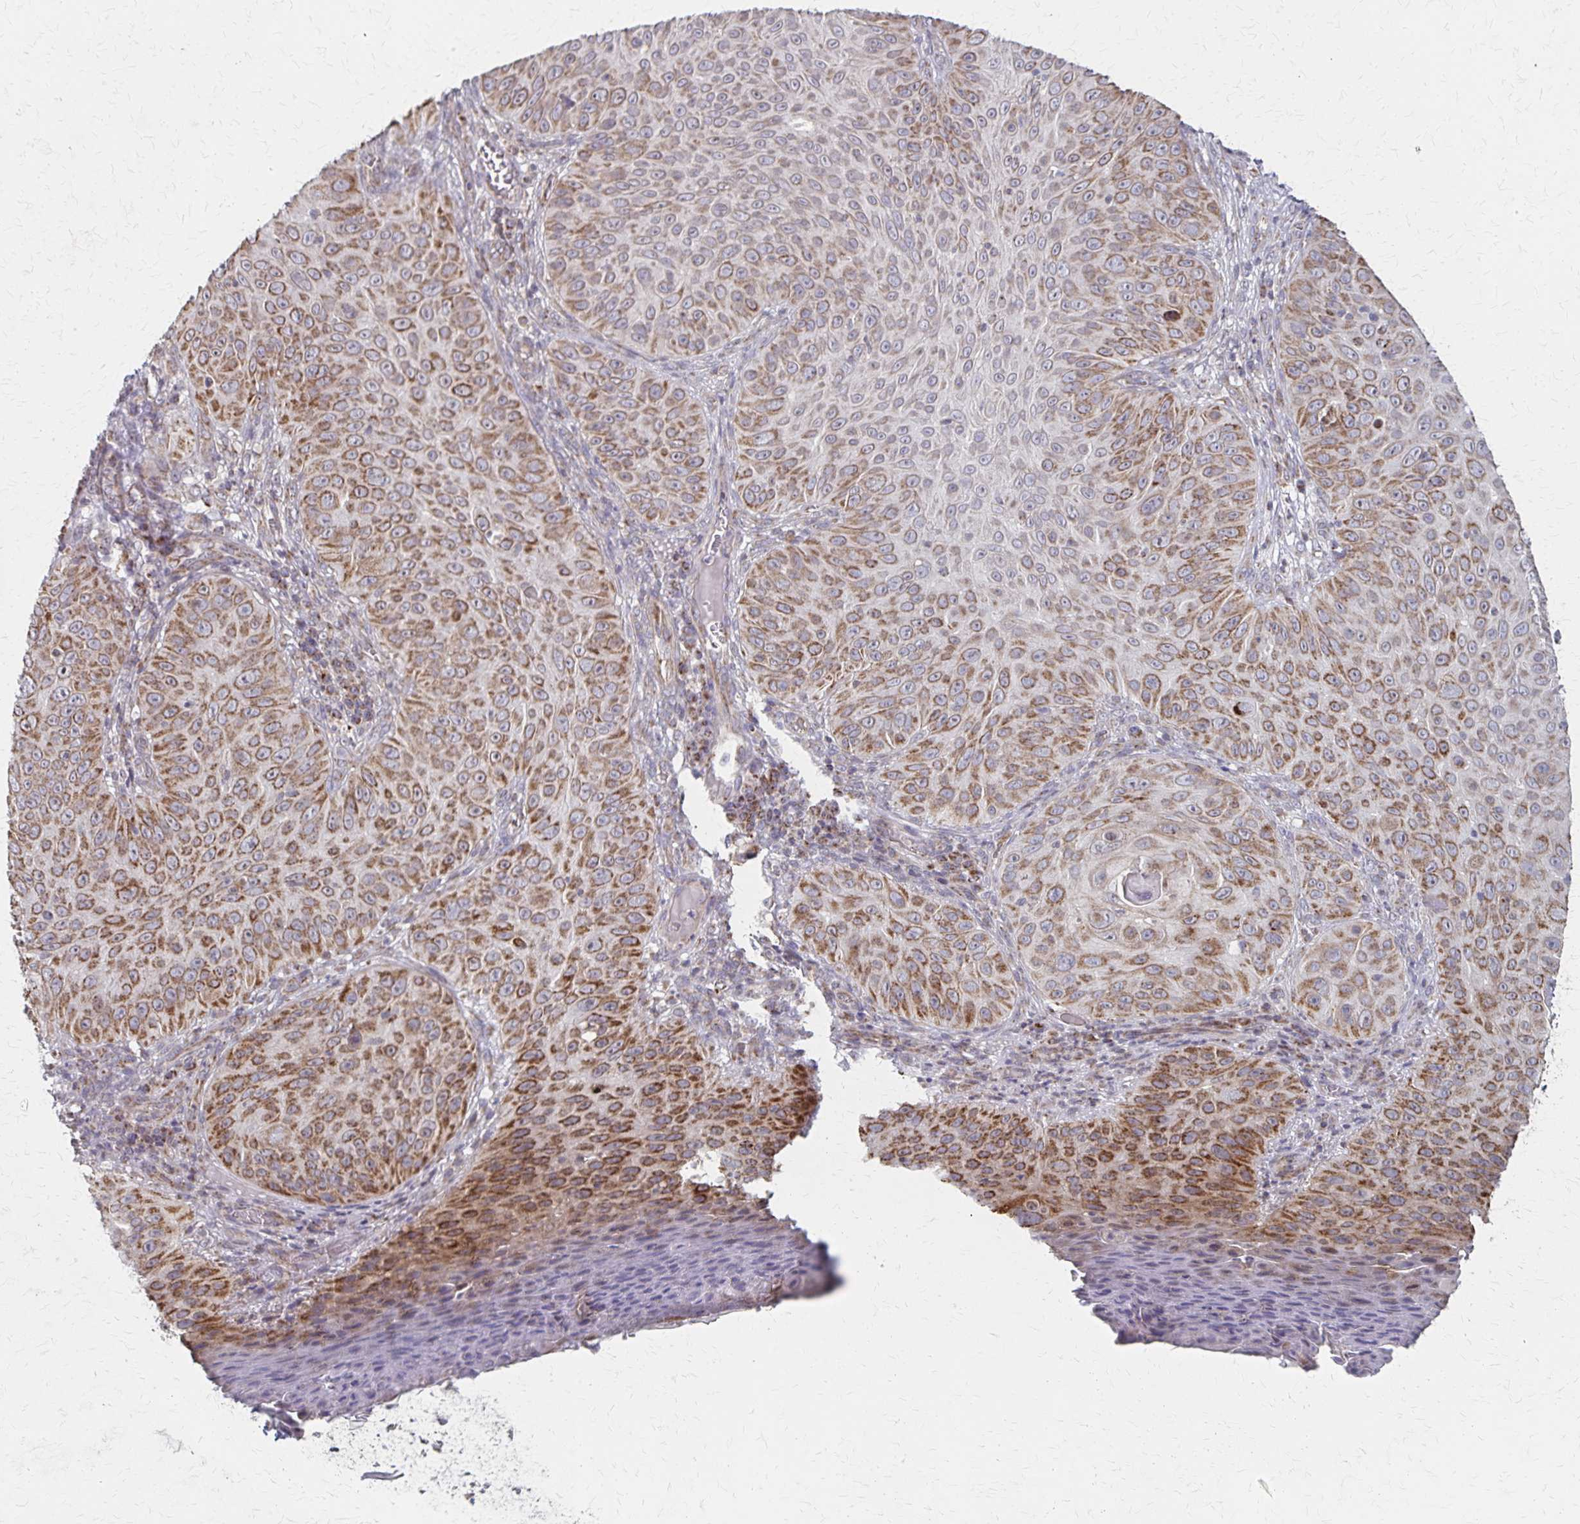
{"staining": {"intensity": "strong", "quantity": ">75%", "location": "cytoplasmic/membranous"}, "tissue": "skin cancer", "cell_type": "Tumor cells", "image_type": "cancer", "snomed": [{"axis": "morphology", "description": "Squamous cell carcinoma, NOS"}, {"axis": "topography", "description": "Skin"}], "caption": "Immunohistochemistry (IHC) staining of skin squamous cell carcinoma, which shows high levels of strong cytoplasmic/membranous staining in about >75% of tumor cells indicating strong cytoplasmic/membranous protein expression. The staining was performed using DAB (3,3'-diaminobenzidine) (brown) for protein detection and nuclei were counterstained in hematoxylin (blue).", "gene": "DYRK4", "patient": {"sex": "male", "age": 82}}